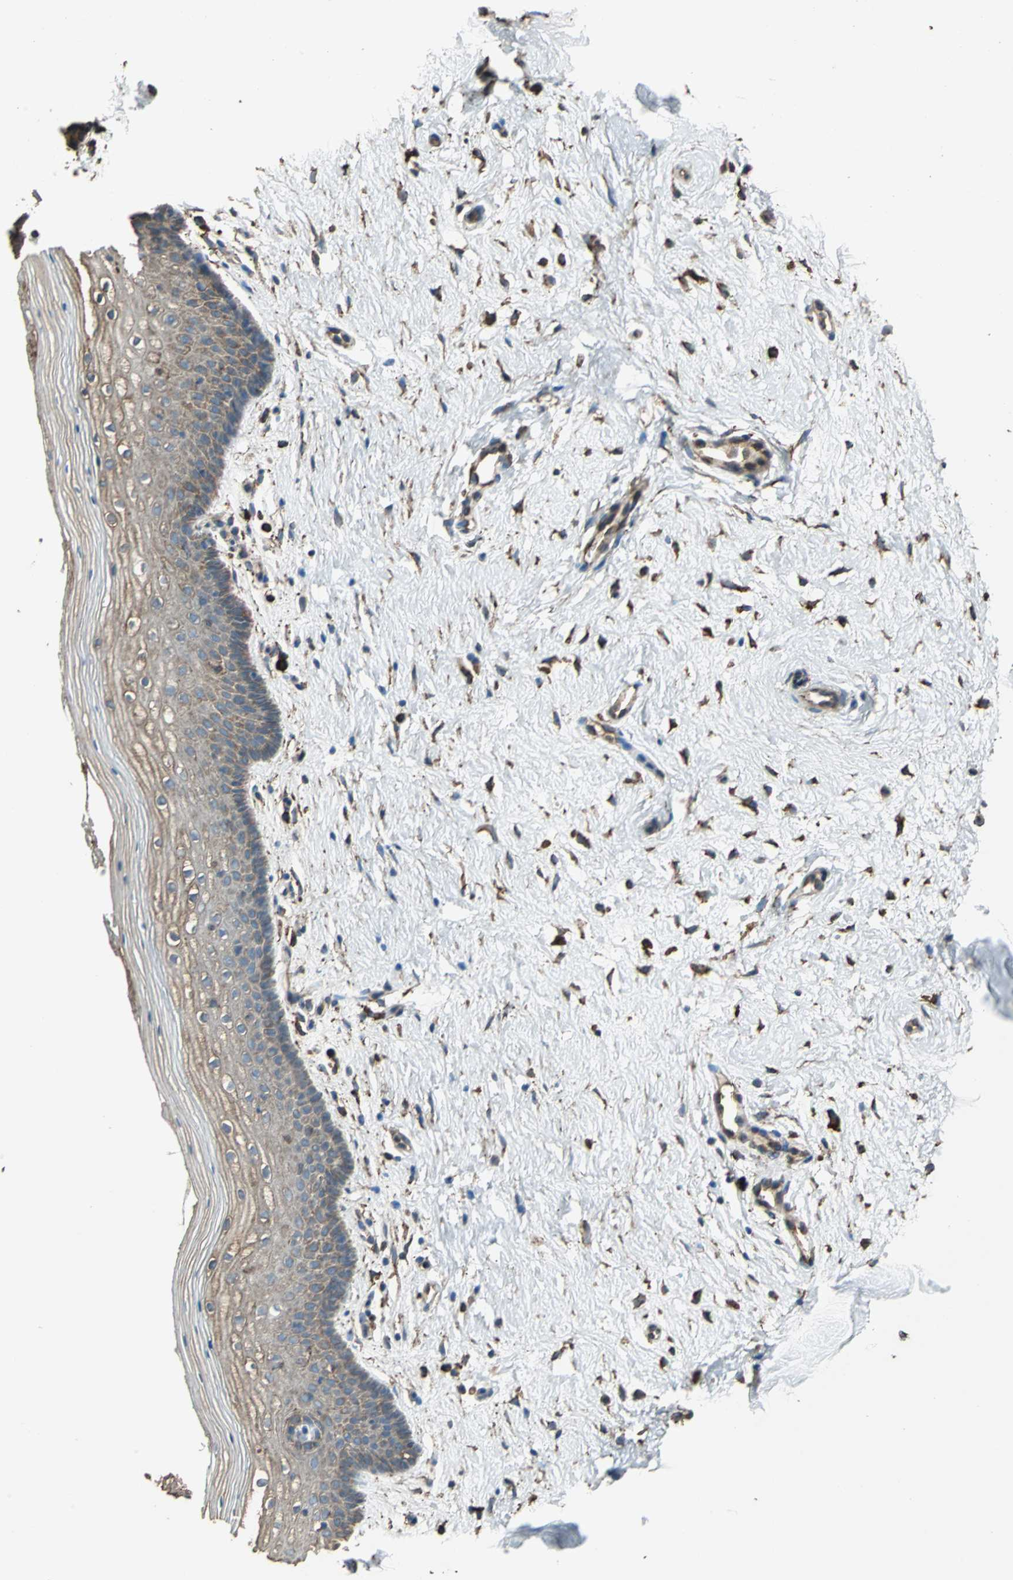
{"staining": {"intensity": "moderate", "quantity": ">75%", "location": "cytoplasmic/membranous"}, "tissue": "vagina", "cell_type": "Squamous epithelial cells", "image_type": "normal", "snomed": [{"axis": "morphology", "description": "Normal tissue, NOS"}, {"axis": "topography", "description": "Vagina"}], "caption": "Protein staining by immunohistochemistry reveals moderate cytoplasmic/membranous expression in approximately >75% of squamous epithelial cells in benign vagina.", "gene": "GPANK1", "patient": {"sex": "female", "age": 46}}